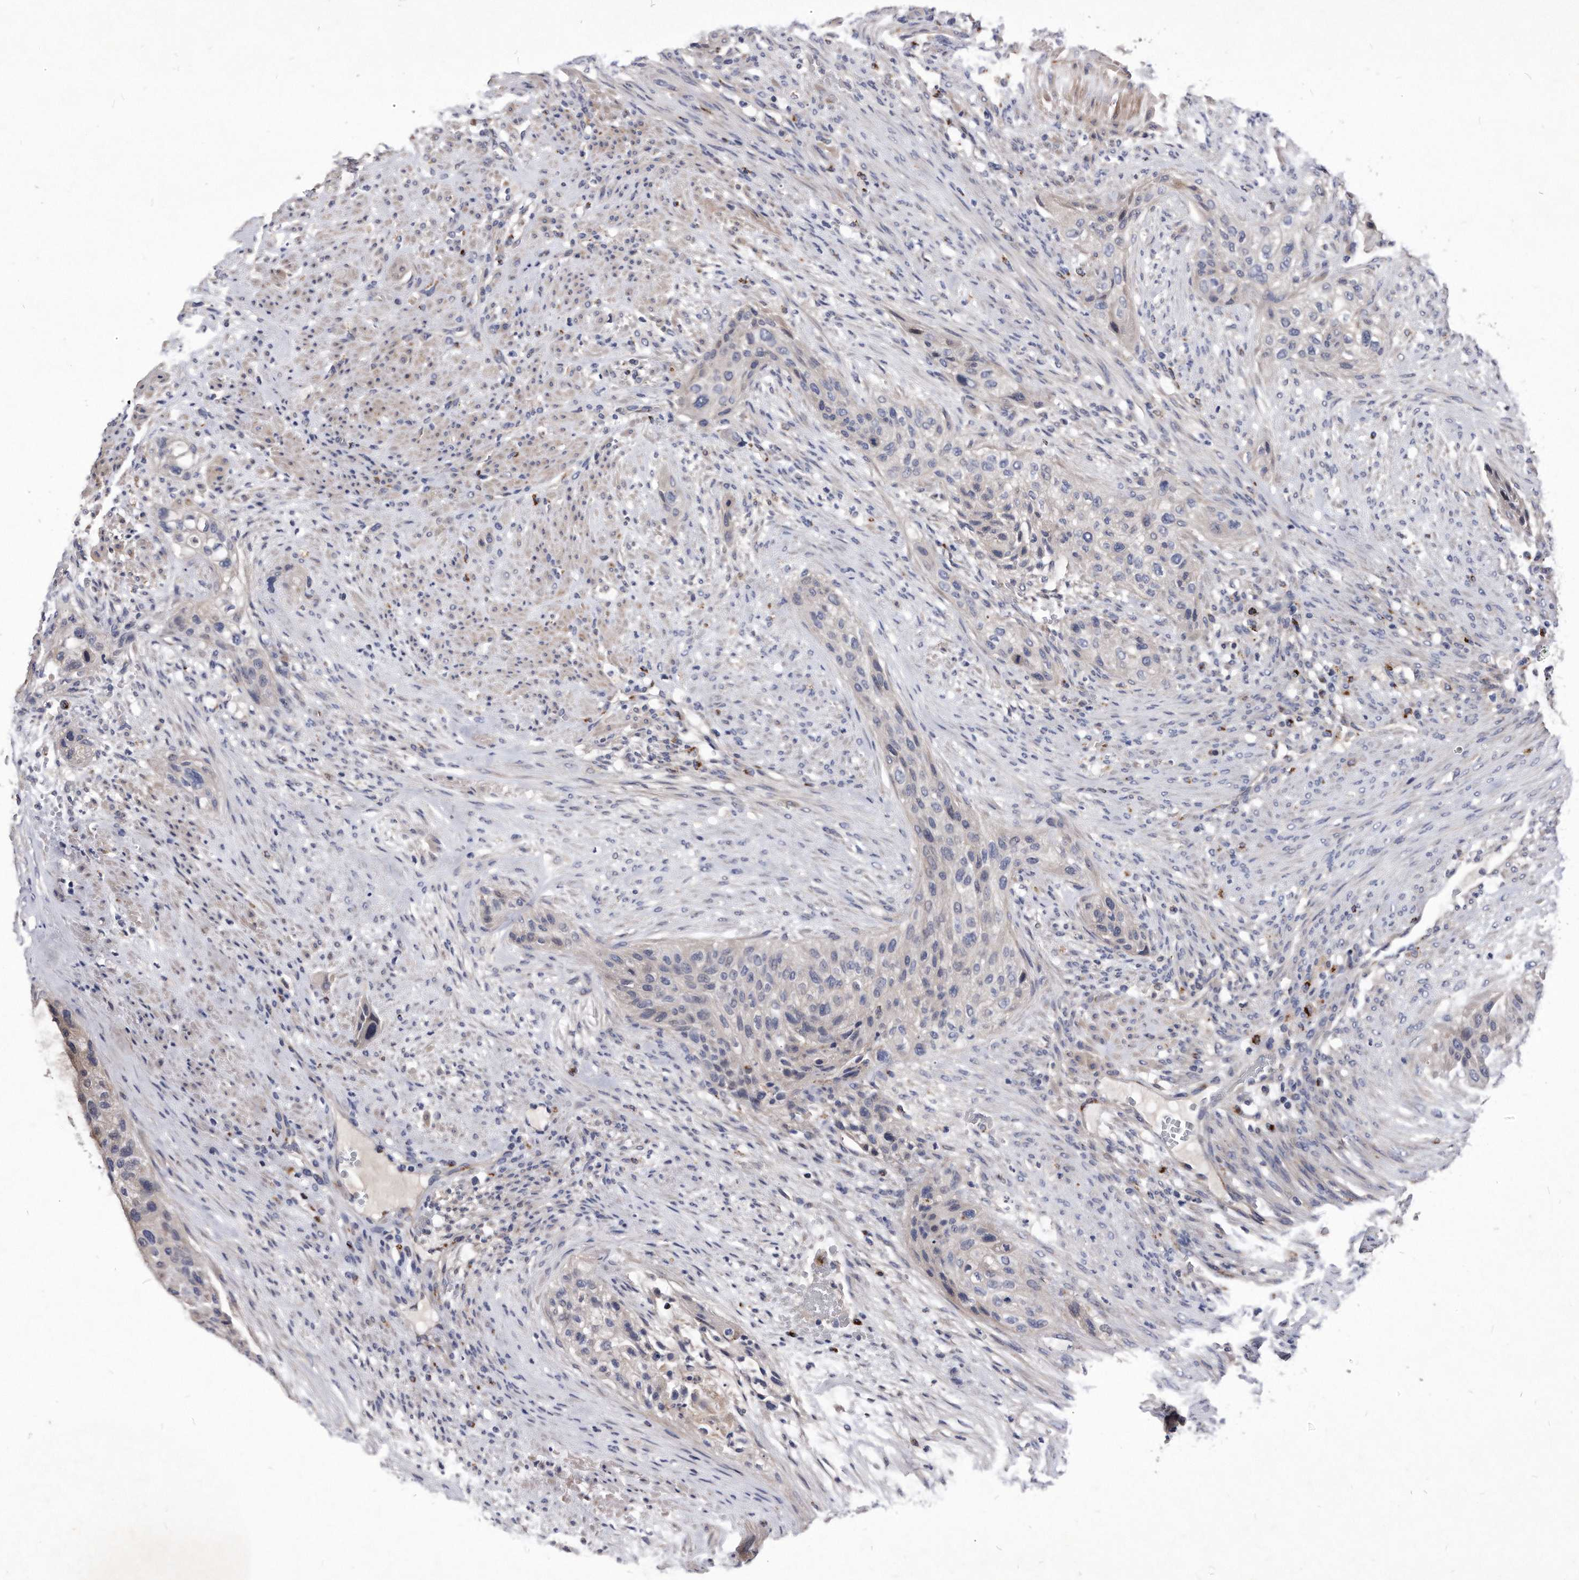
{"staining": {"intensity": "weak", "quantity": "<25%", "location": "cytoplasmic/membranous"}, "tissue": "urothelial cancer", "cell_type": "Tumor cells", "image_type": "cancer", "snomed": [{"axis": "morphology", "description": "Urothelial carcinoma, High grade"}, {"axis": "topography", "description": "Urinary bladder"}], "caption": "This photomicrograph is of urothelial cancer stained with immunohistochemistry to label a protein in brown with the nuclei are counter-stained blue. There is no expression in tumor cells.", "gene": "MGAT4A", "patient": {"sex": "male", "age": 35}}